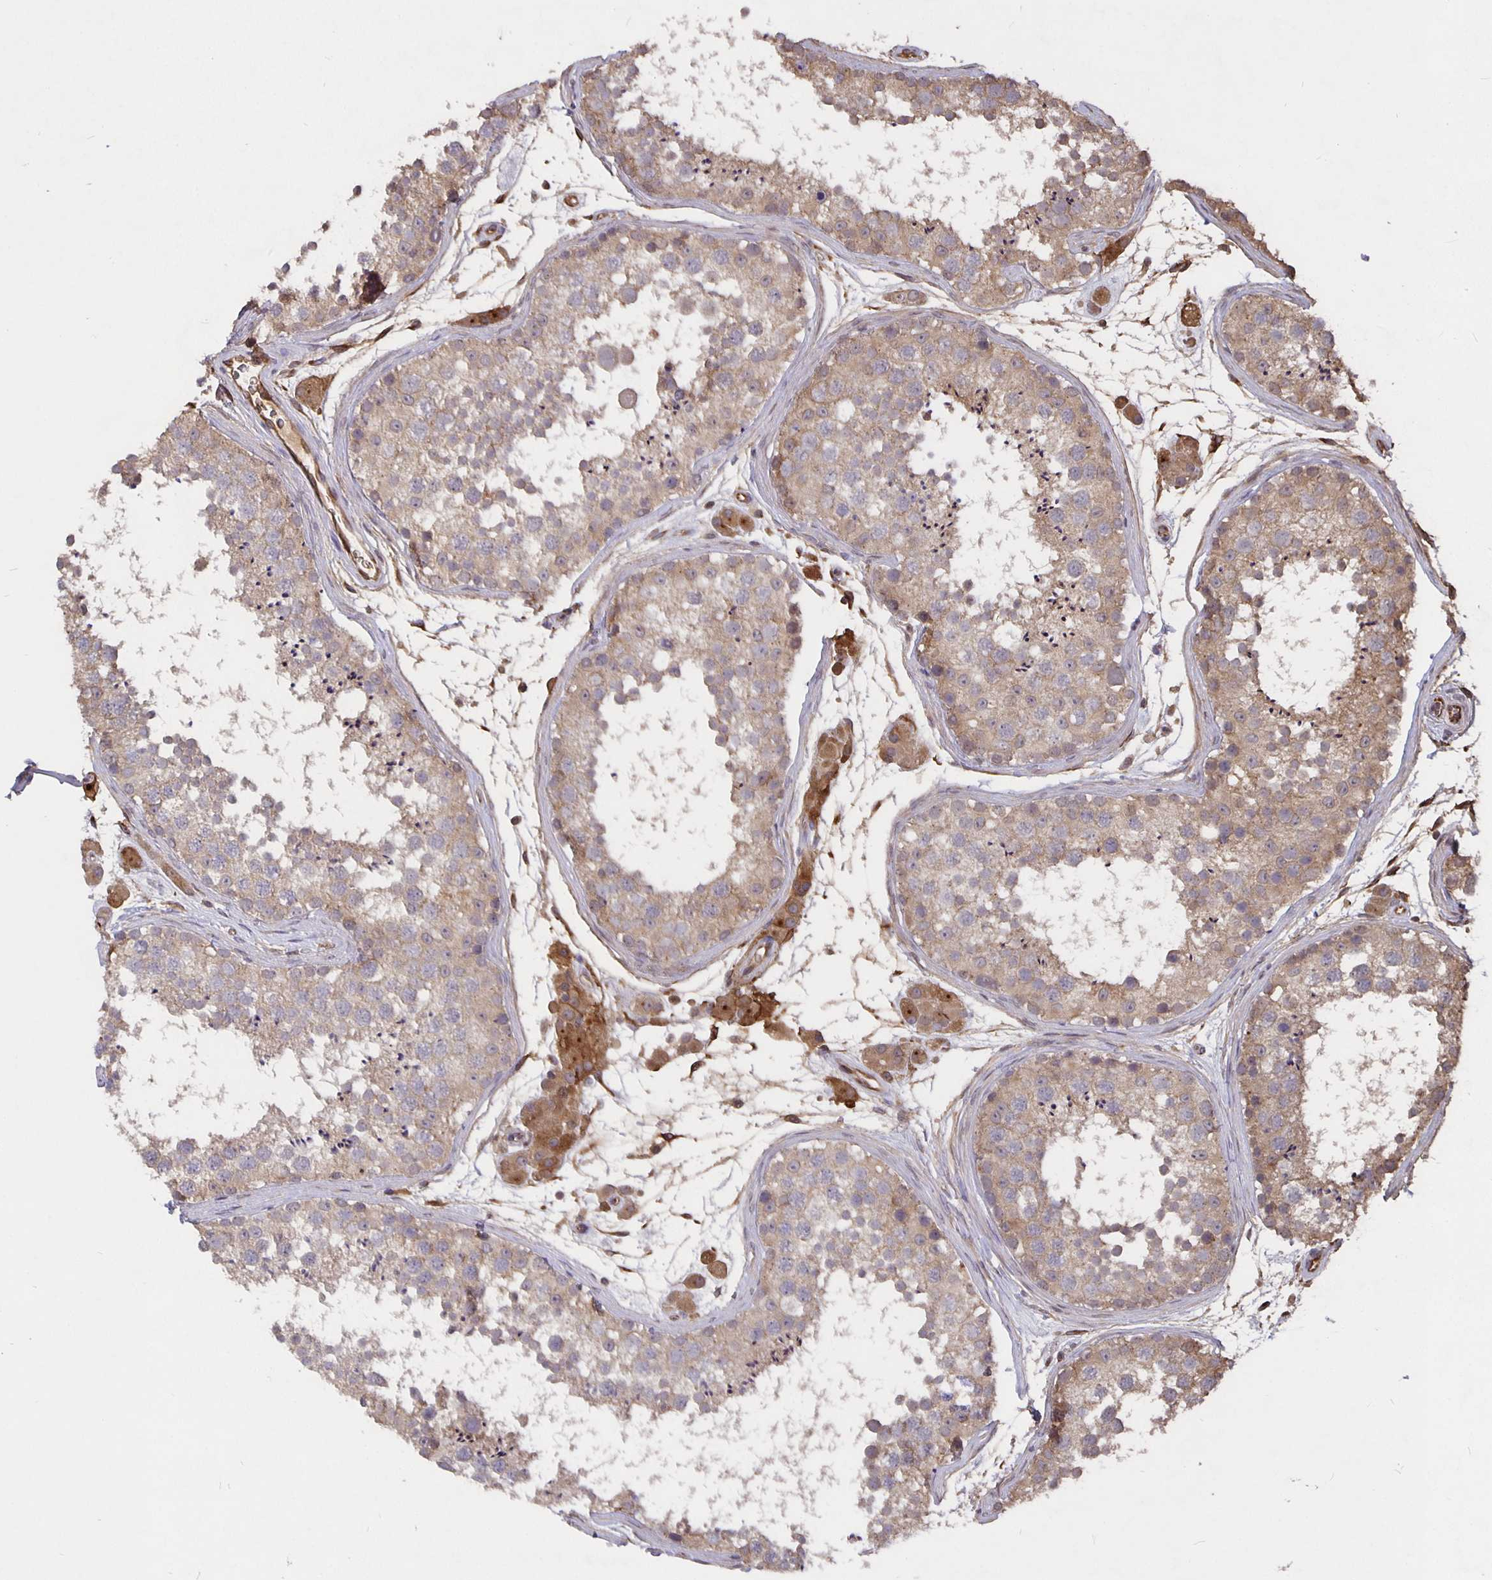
{"staining": {"intensity": "weak", "quantity": "25%-75%", "location": "cytoplasmic/membranous"}, "tissue": "testis", "cell_type": "Cells in seminiferous ducts", "image_type": "normal", "snomed": [{"axis": "morphology", "description": "Normal tissue, NOS"}, {"axis": "topography", "description": "Testis"}], "caption": "Immunohistochemical staining of normal human testis displays low levels of weak cytoplasmic/membranous positivity in about 25%-75% of cells in seminiferous ducts.", "gene": "NOG", "patient": {"sex": "male", "age": 41}}